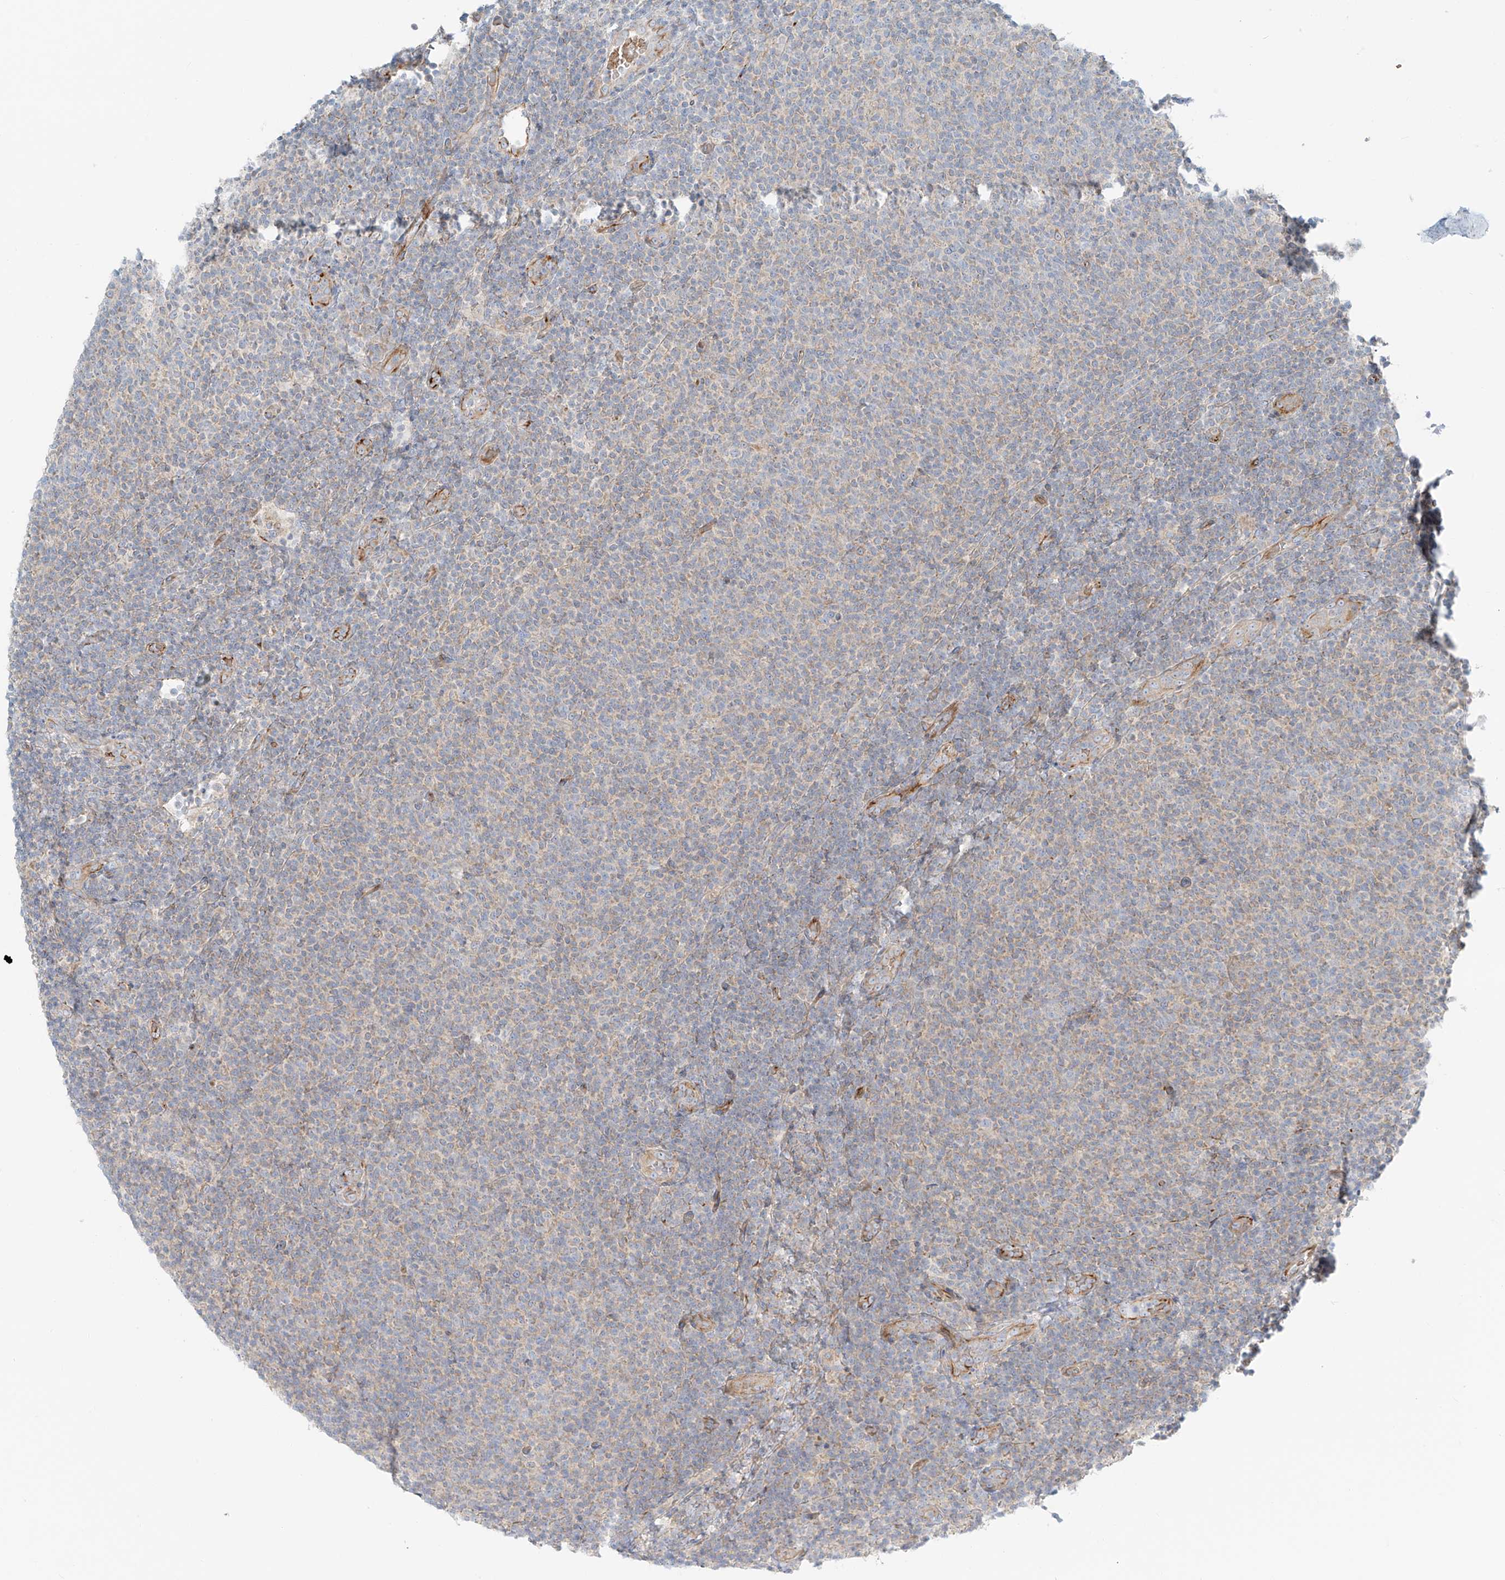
{"staining": {"intensity": "negative", "quantity": "none", "location": "none"}, "tissue": "lymphoma", "cell_type": "Tumor cells", "image_type": "cancer", "snomed": [{"axis": "morphology", "description": "Malignant lymphoma, non-Hodgkin's type, Low grade"}, {"axis": "topography", "description": "Lymph node"}], "caption": "Tumor cells show no significant expression in malignant lymphoma, non-Hodgkin's type (low-grade).", "gene": "EIPR1", "patient": {"sex": "male", "age": 66}}